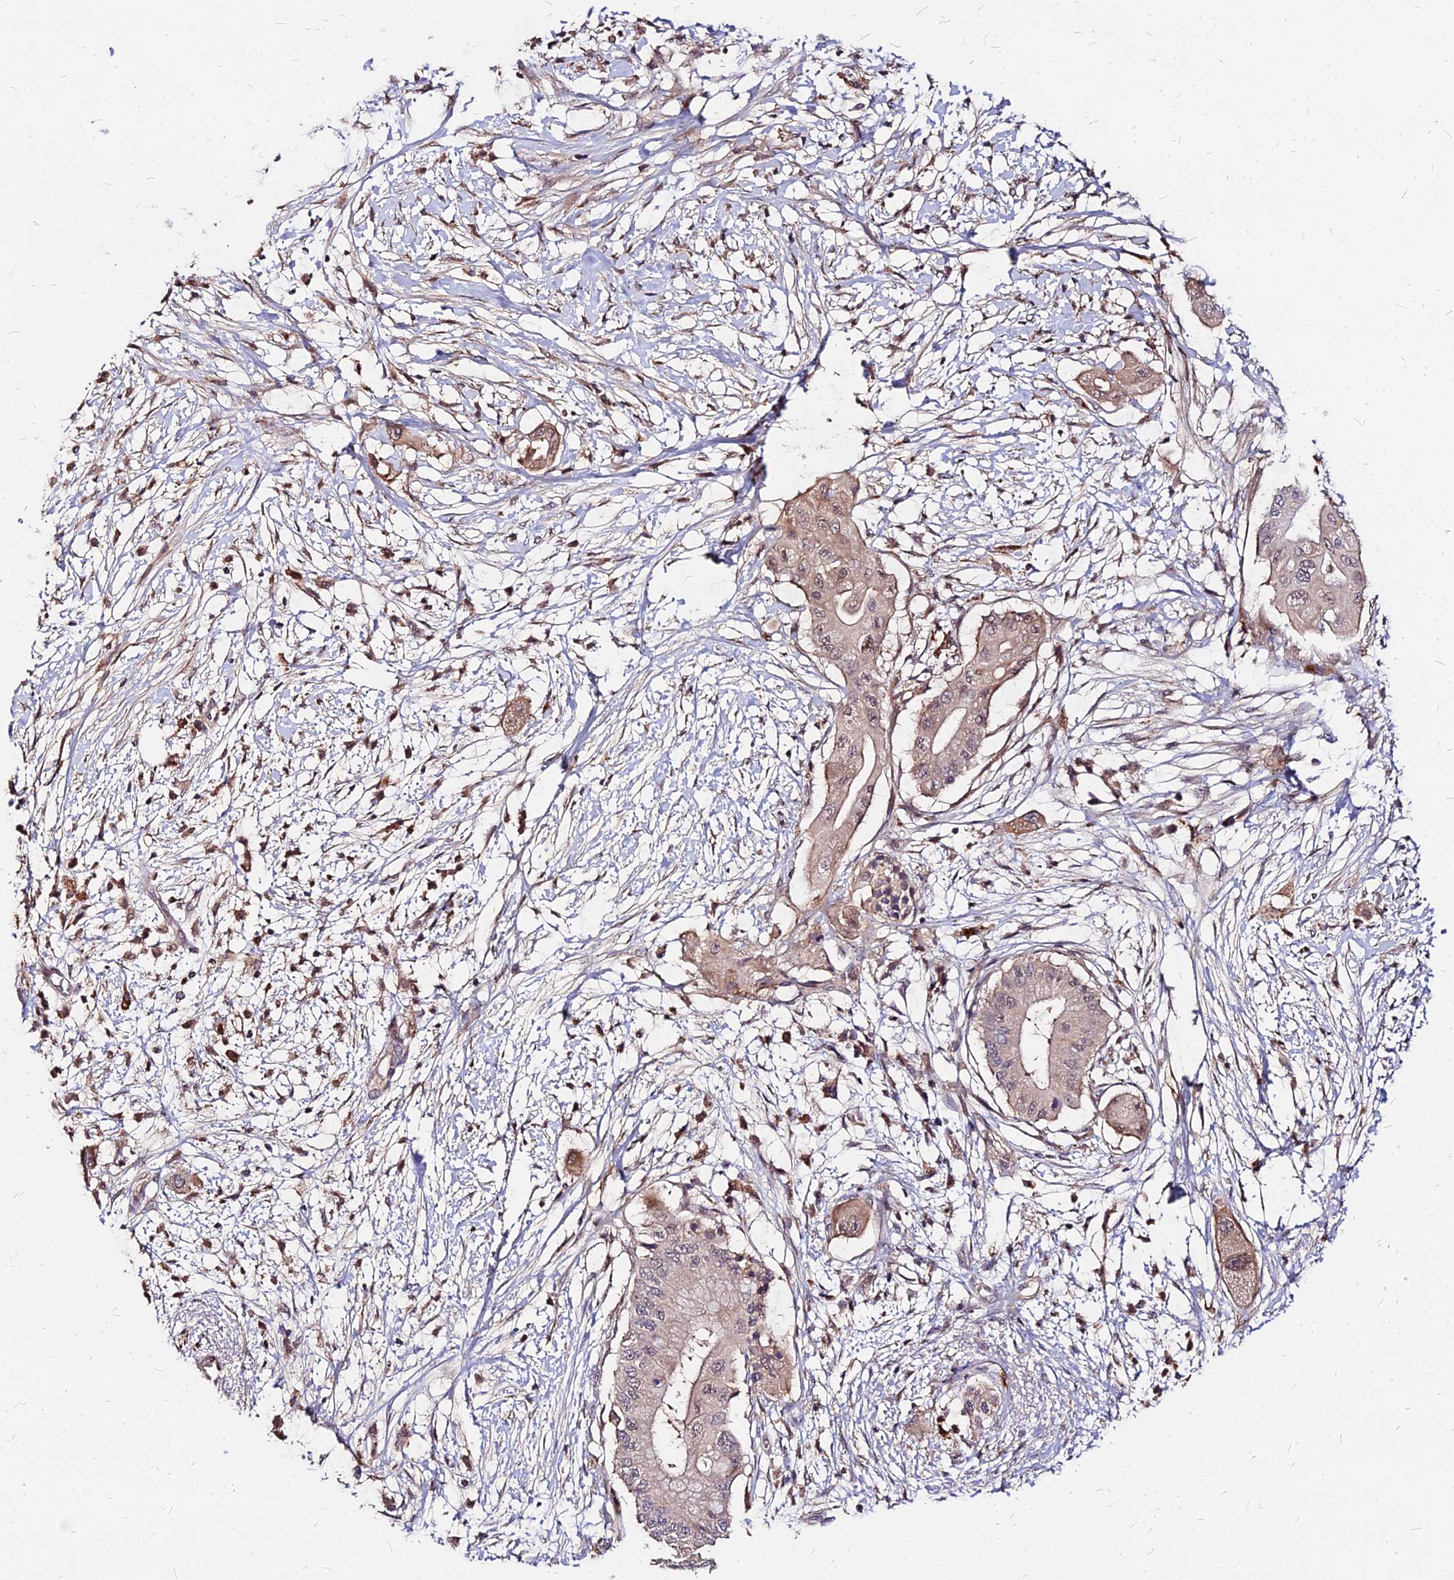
{"staining": {"intensity": "weak", "quantity": ">75%", "location": "cytoplasmic/membranous,nuclear"}, "tissue": "pancreatic cancer", "cell_type": "Tumor cells", "image_type": "cancer", "snomed": [{"axis": "morphology", "description": "Adenocarcinoma, NOS"}, {"axis": "topography", "description": "Pancreas"}], "caption": "Weak cytoplasmic/membranous and nuclear protein staining is identified in approximately >75% of tumor cells in pancreatic cancer.", "gene": "APBA3", "patient": {"sex": "male", "age": 68}}